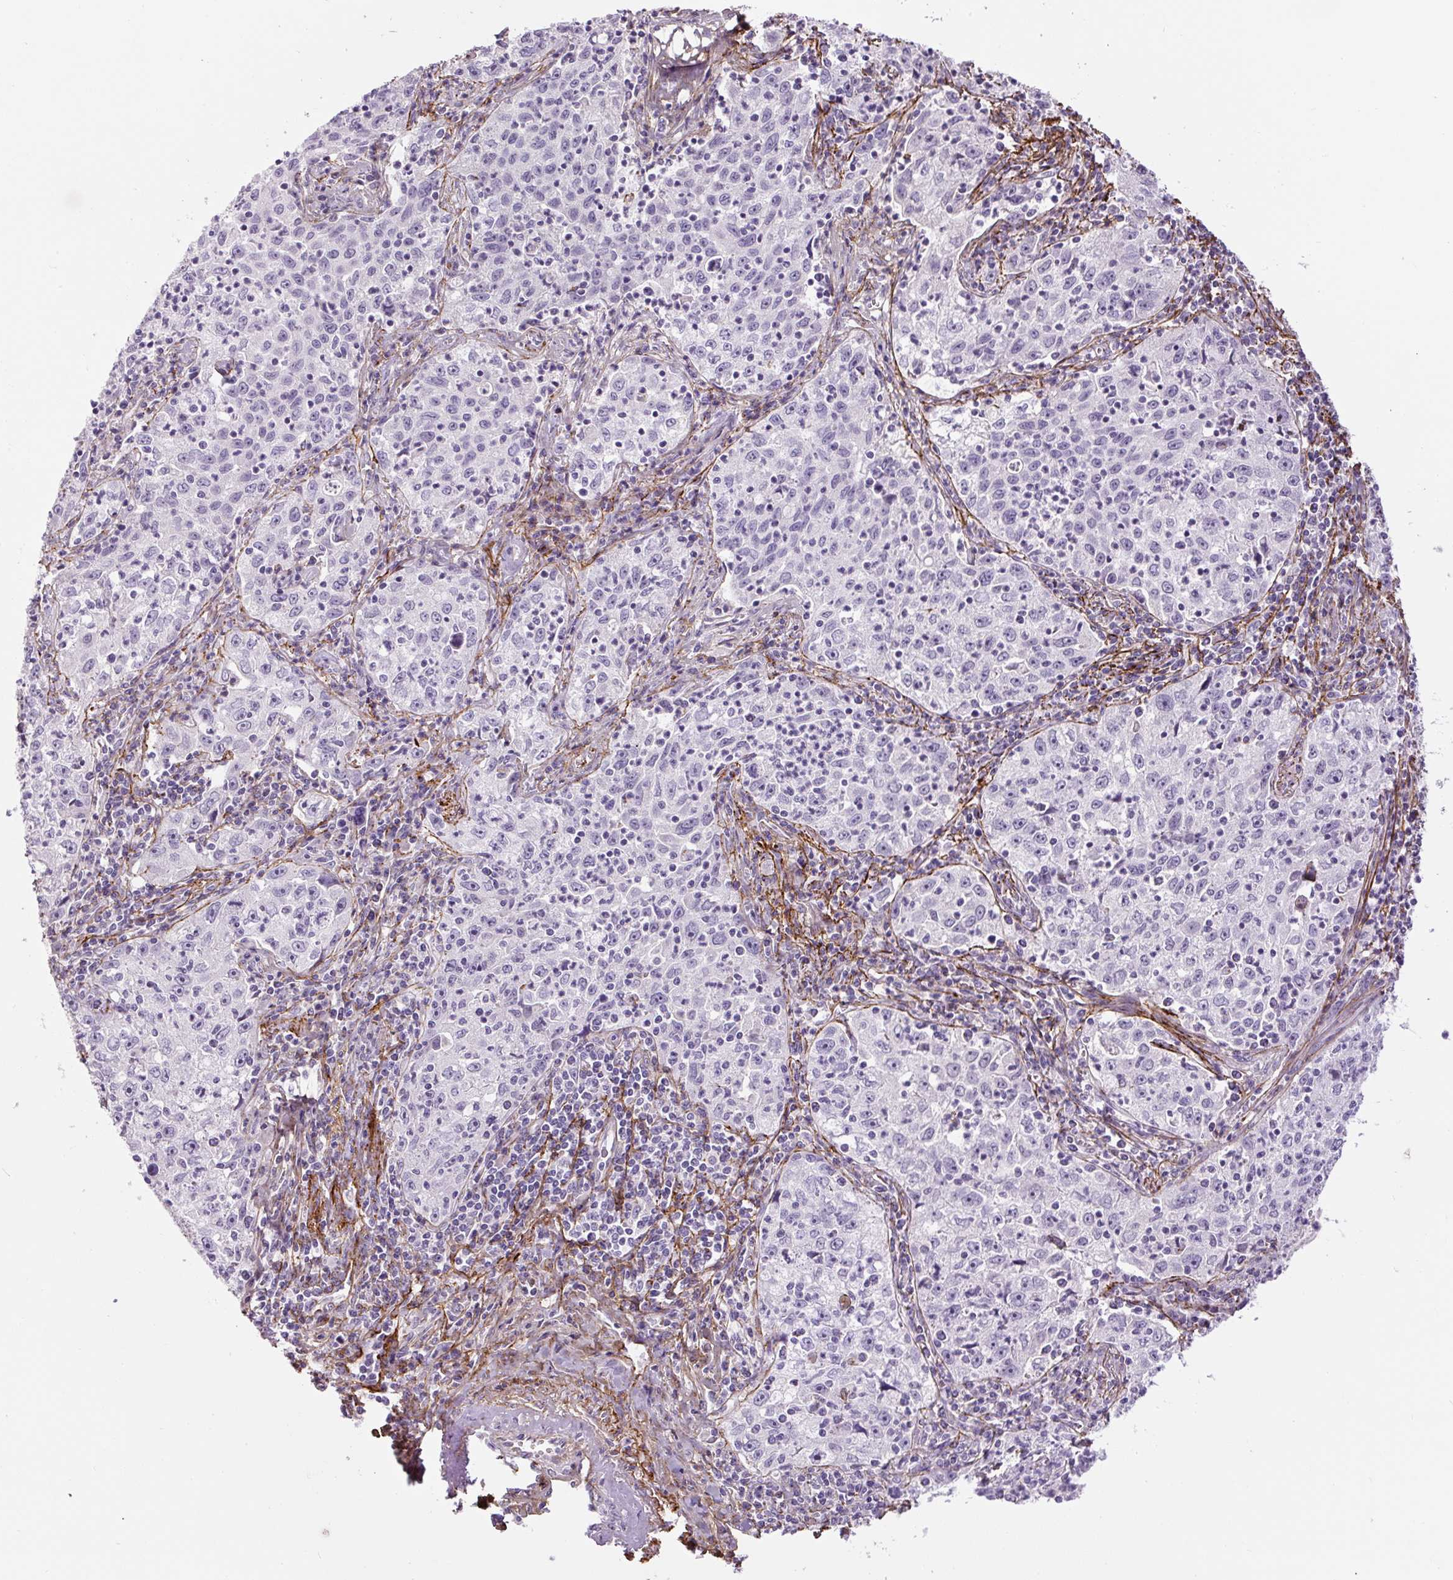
{"staining": {"intensity": "negative", "quantity": "none", "location": "none"}, "tissue": "lung cancer", "cell_type": "Tumor cells", "image_type": "cancer", "snomed": [{"axis": "morphology", "description": "Squamous cell carcinoma, NOS"}, {"axis": "topography", "description": "Lung"}], "caption": "Tumor cells are negative for protein expression in human lung cancer (squamous cell carcinoma). Brightfield microscopy of immunohistochemistry stained with DAB (brown) and hematoxylin (blue), captured at high magnification.", "gene": "FBN1", "patient": {"sex": "male", "age": 71}}